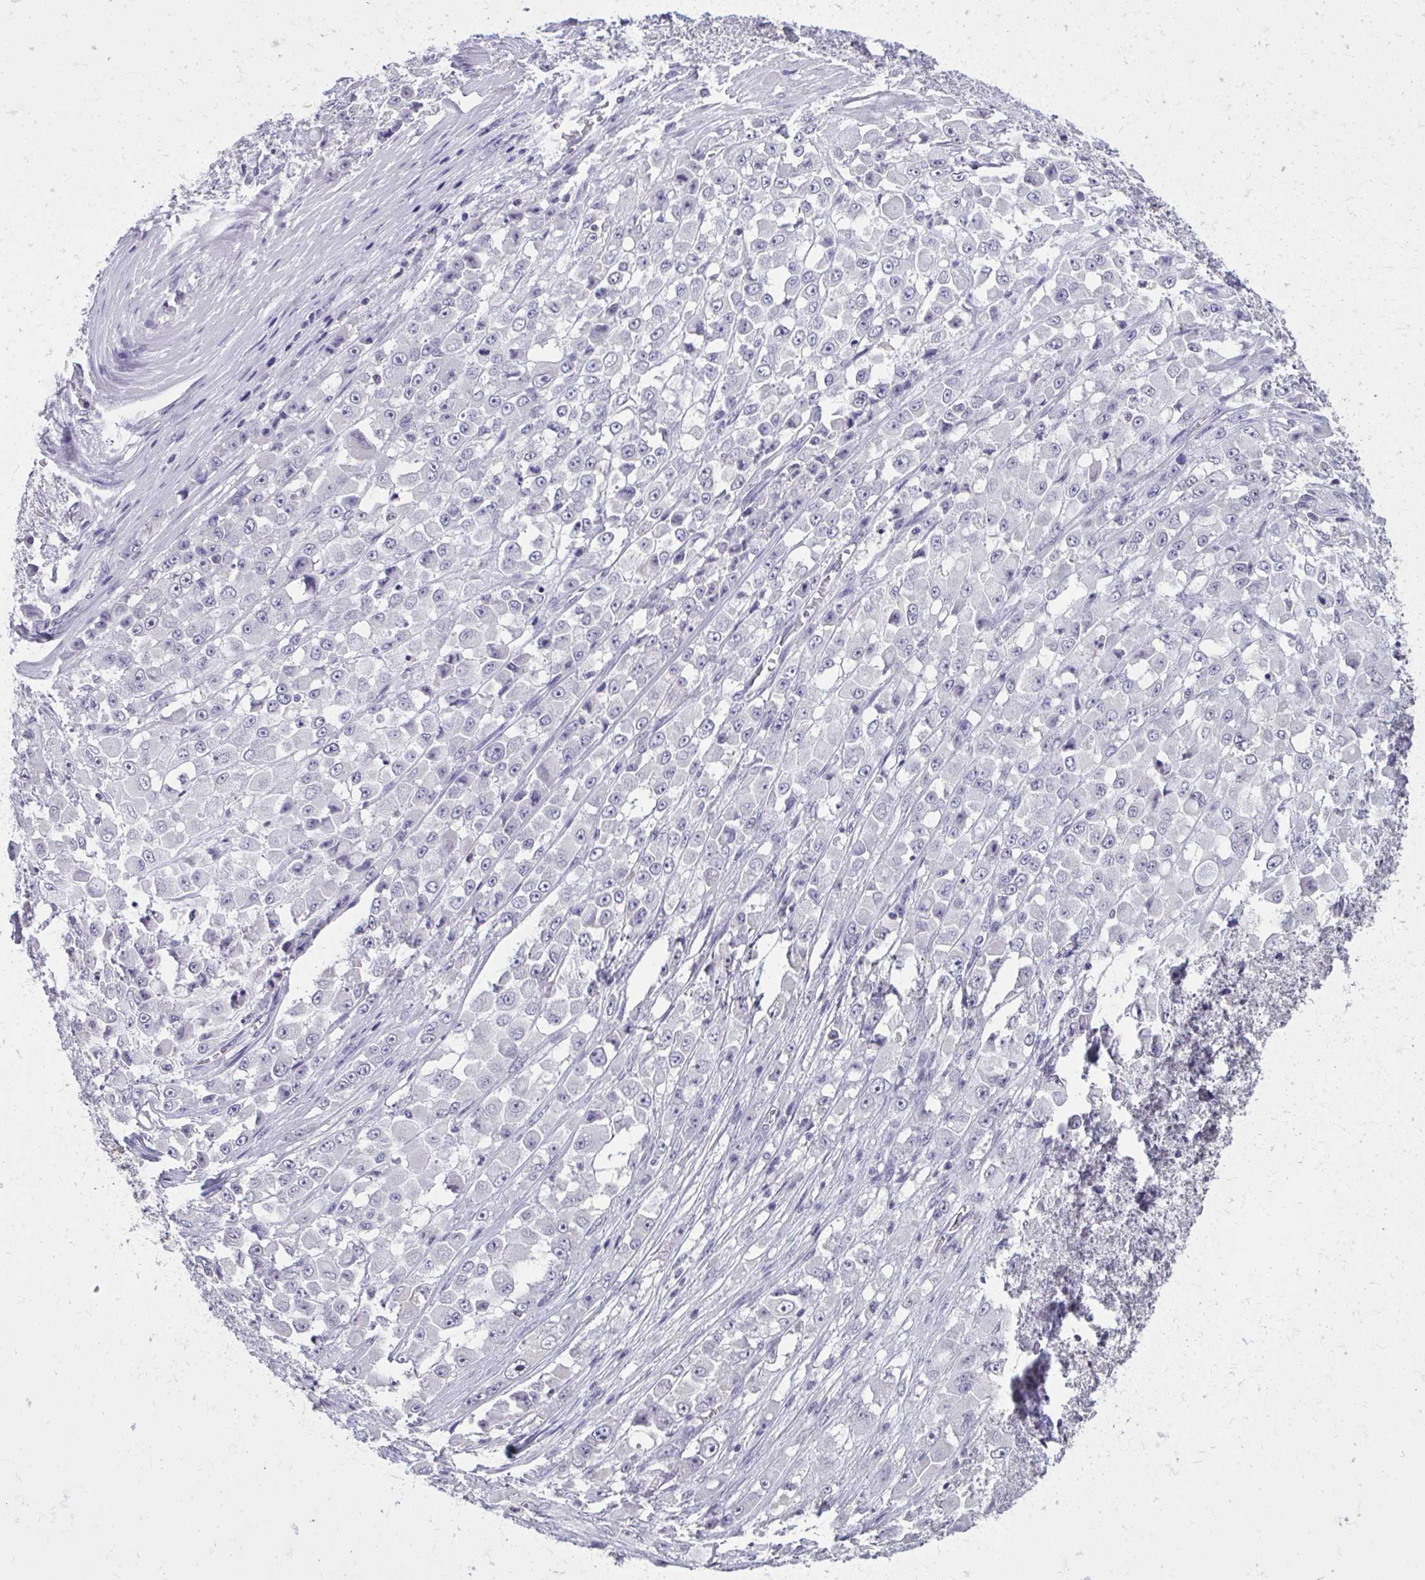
{"staining": {"intensity": "negative", "quantity": "none", "location": "none"}, "tissue": "stomach cancer", "cell_type": "Tumor cells", "image_type": "cancer", "snomed": [{"axis": "morphology", "description": "Adenocarcinoma, NOS"}, {"axis": "topography", "description": "Stomach"}], "caption": "Immunohistochemical staining of stomach cancer demonstrates no significant staining in tumor cells.", "gene": "AKAP5", "patient": {"sex": "female", "age": 76}}